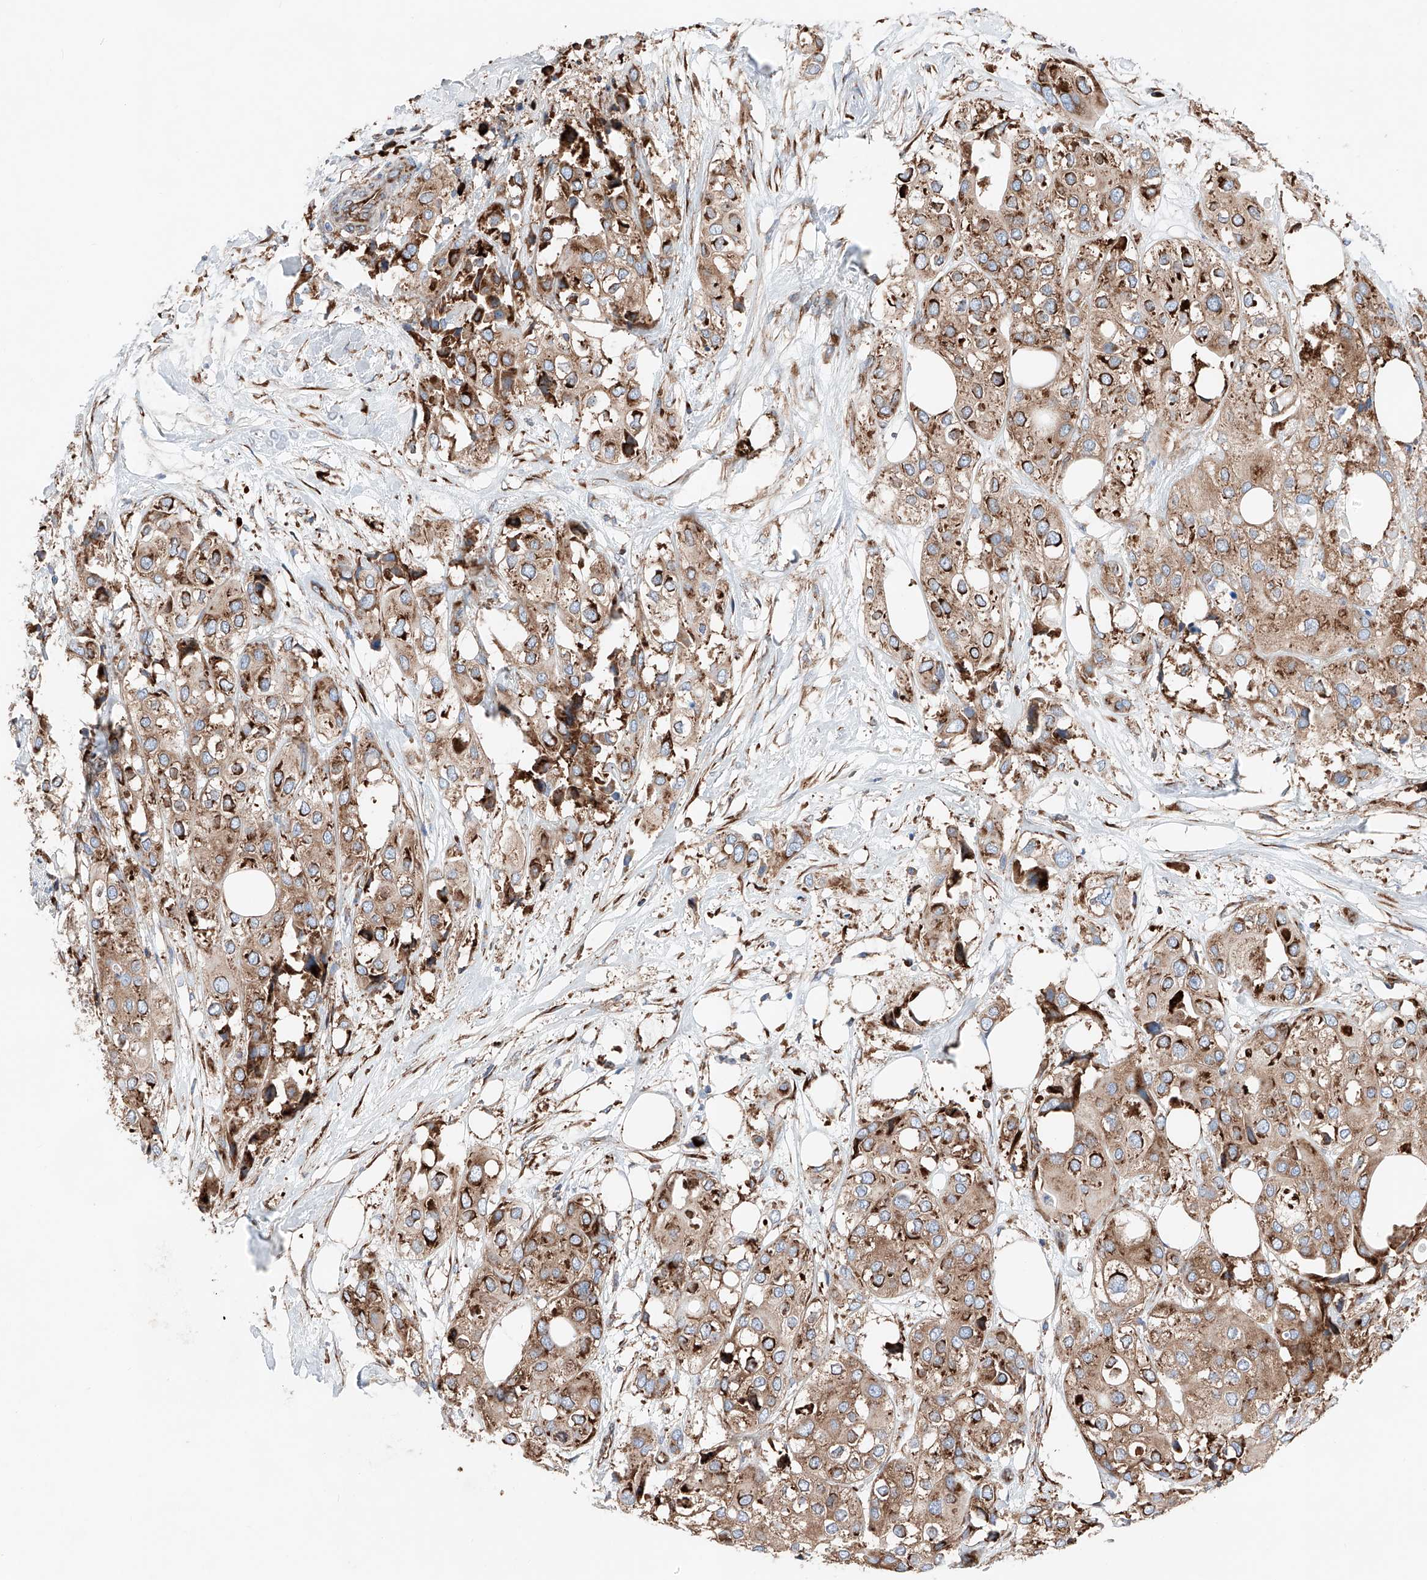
{"staining": {"intensity": "moderate", "quantity": ">75%", "location": "cytoplasmic/membranous"}, "tissue": "urothelial cancer", "cell_type": "Tumor cells", "image_type": "cancer", "snomed": [{"axis": "morphology", "description": "Urothelial carcinoma, High grade"}, {"axis": "topography", "description": "Urinary bladder"}], "caption": "Protein staining of urothelial cancer tissue reveals moderate cytoplasmic/membranous positivity in about >75% of tumor cells. (DAB (3,3'-diaminobenzidine) IHC with brightfield microscopy, high magnification).", "gene": "CRELD1", "patient": {"sex": "male", "age": 64}}